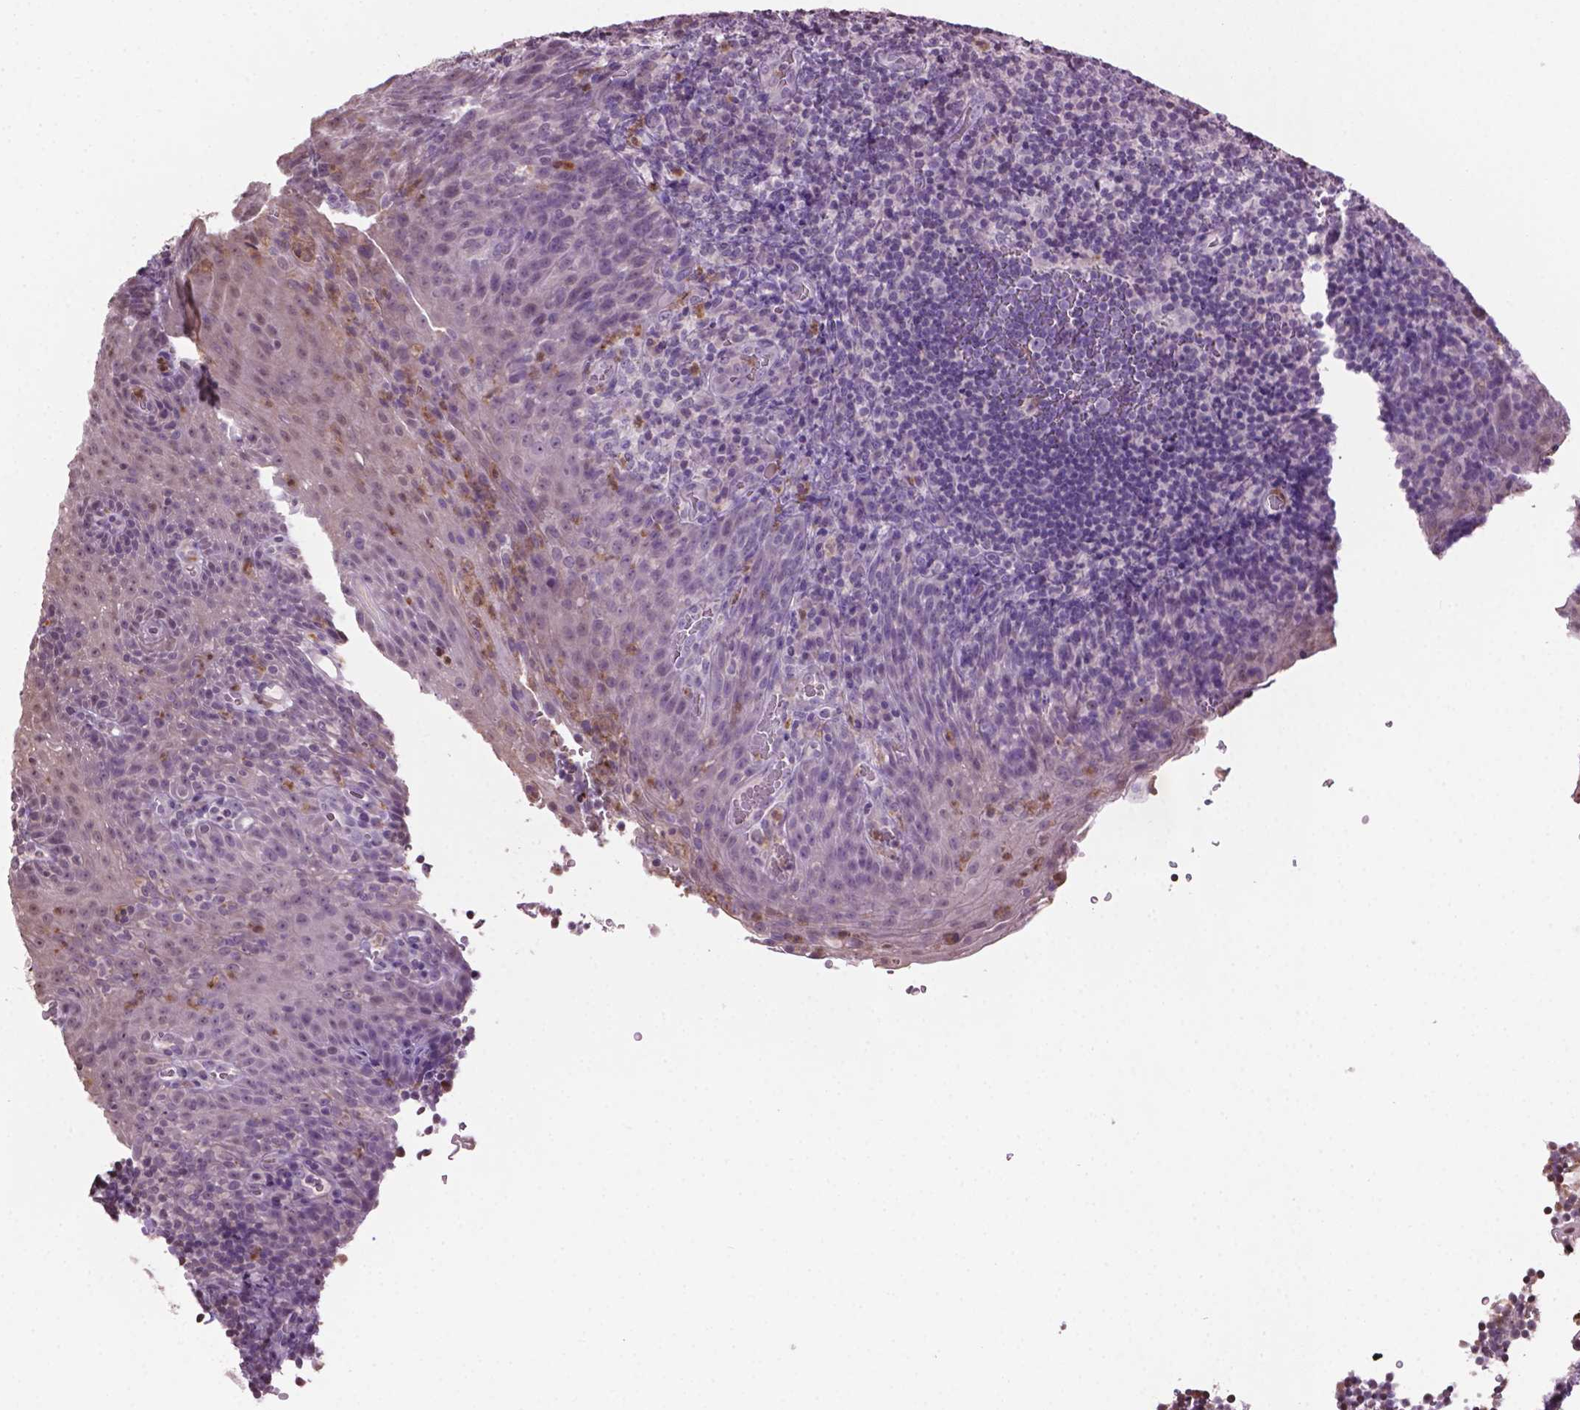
{"staining": {"intensity": "negative", "quantity": "none", "location": "none"}, "tissue": "tonsil", "cell_type": "Germinal center cells", "image_type": "normal", "snomed": [{"axis": "morphology", "description": "Normal tissue, NOS"}, {"axis": "topography", "description": "Tonsil"}], "caption": "Immunohistochemistry (IHC) image of unremarkable tonsil stained for a protein (brown), which reveals no expression in germinal center cells.", "gene": "NTNG2", "patient": {"sex": "male", "age": 17}}